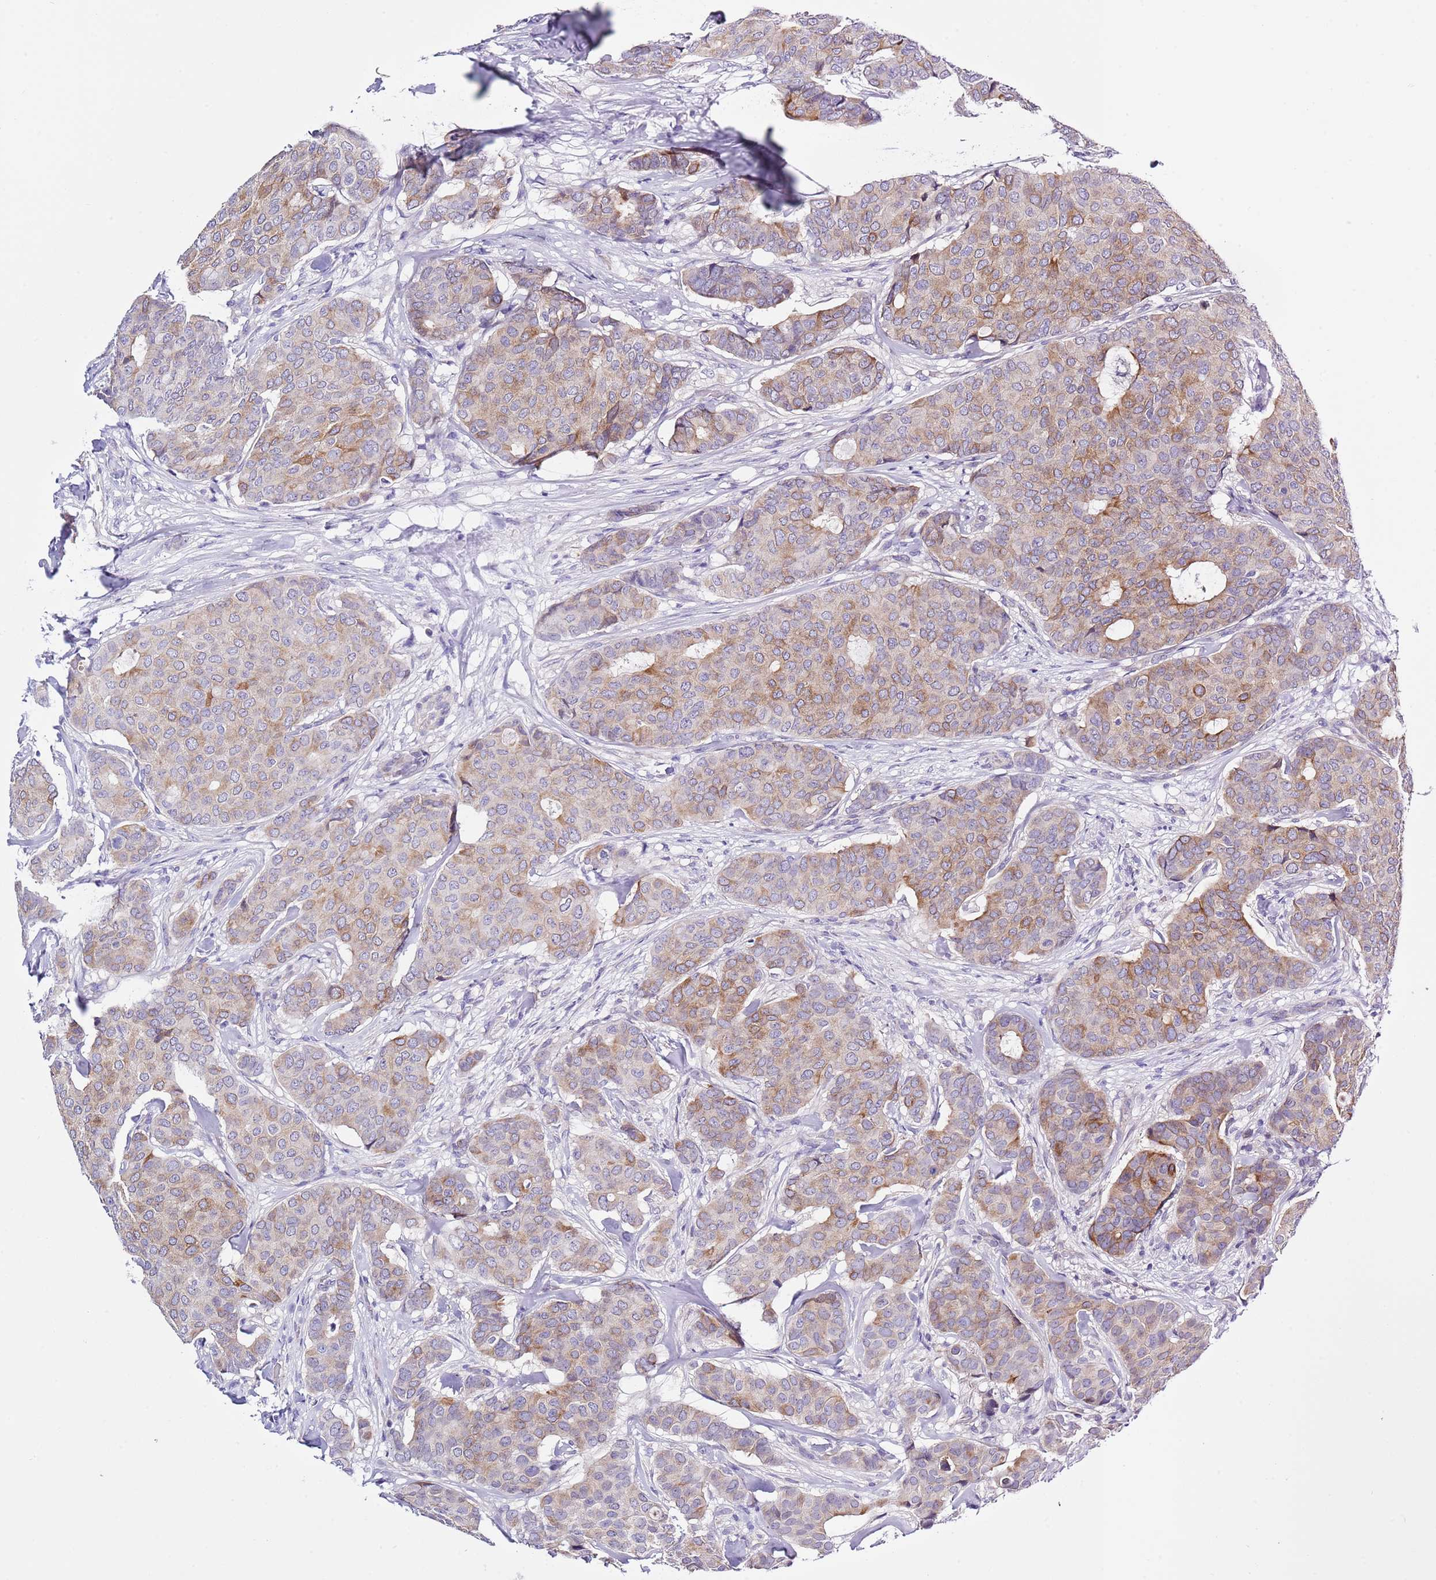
{"staining": {"intensity": "moderate", "quantity": "<25%", "location": "cytoplasmic/membranous"}, "tissue": "breast cancer", "cell_type": "Tumor cells", "image_type": "cancer", "snomed": [{"axis": "morphology", "description": "Duct carcinoma"}, {"axis": "topography", "description": "Breast"}], "caption": "Immunohistochemical staining of invasive ductal carcinoma (breast) exhibits low levels of moderate cytoplasmic/membranous protein staining in about <25% of tumor cells.", "gene": "NET1", "patient": {"sex": "female", "age": 75}}